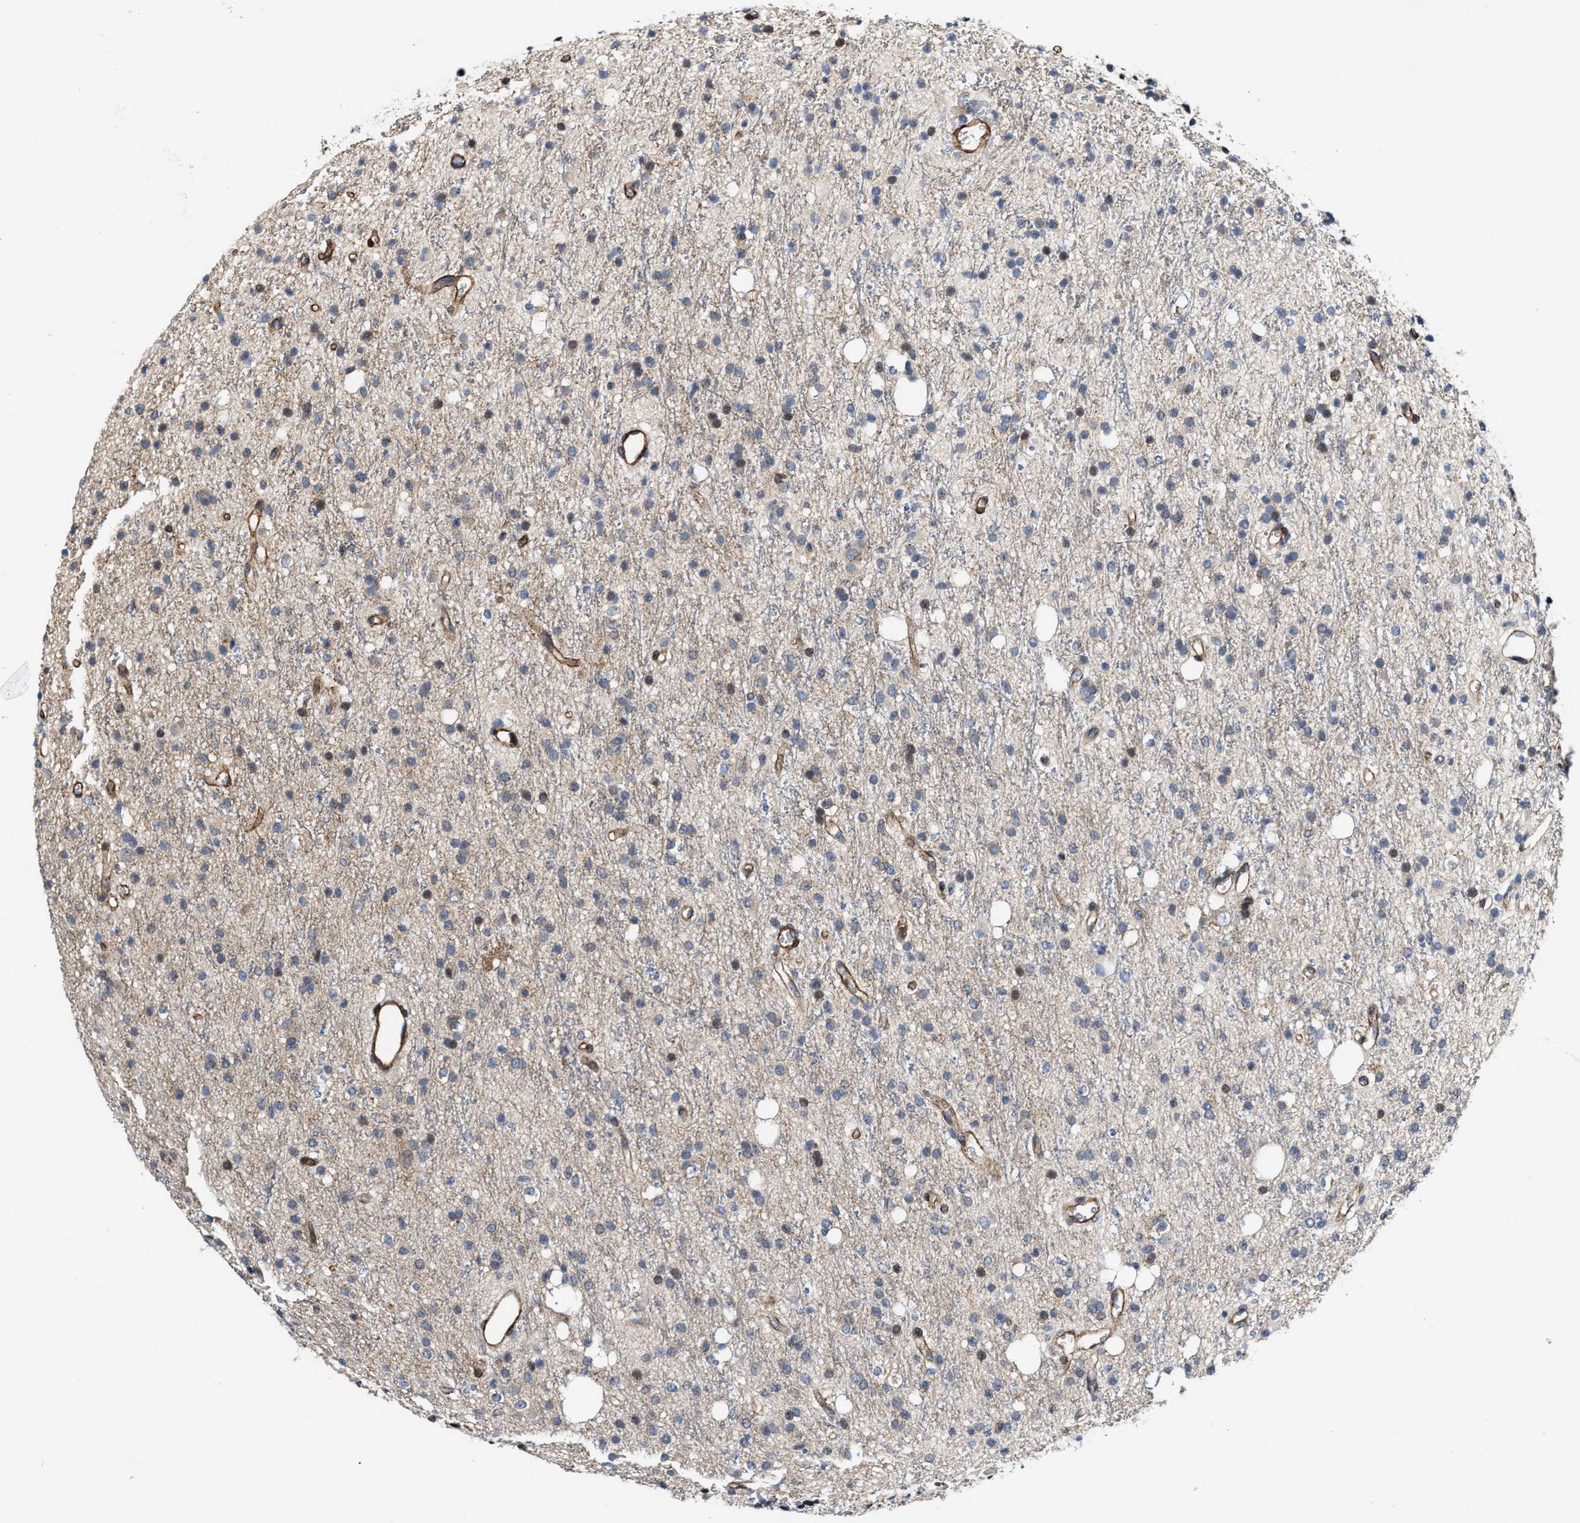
{"staining": {"intensity": "weak", "quantity": "<25%", "location": "cytoplasmic/membranous"}, "tissue": "glioma", "cell_type": "Tumor cells", "image_type": "cancer", "snomed": [{"axis": "morphology", "description": "Glioma, malignant, High grade"}, {"axis": "topography", "description": "Brain"}], "caption": "This is a image of immunohistochemistry staining of glioma, which shows no expression in tumor cells.", "gene": "TGFB1I1", "patient": {"sex": "male", "age": 47}}